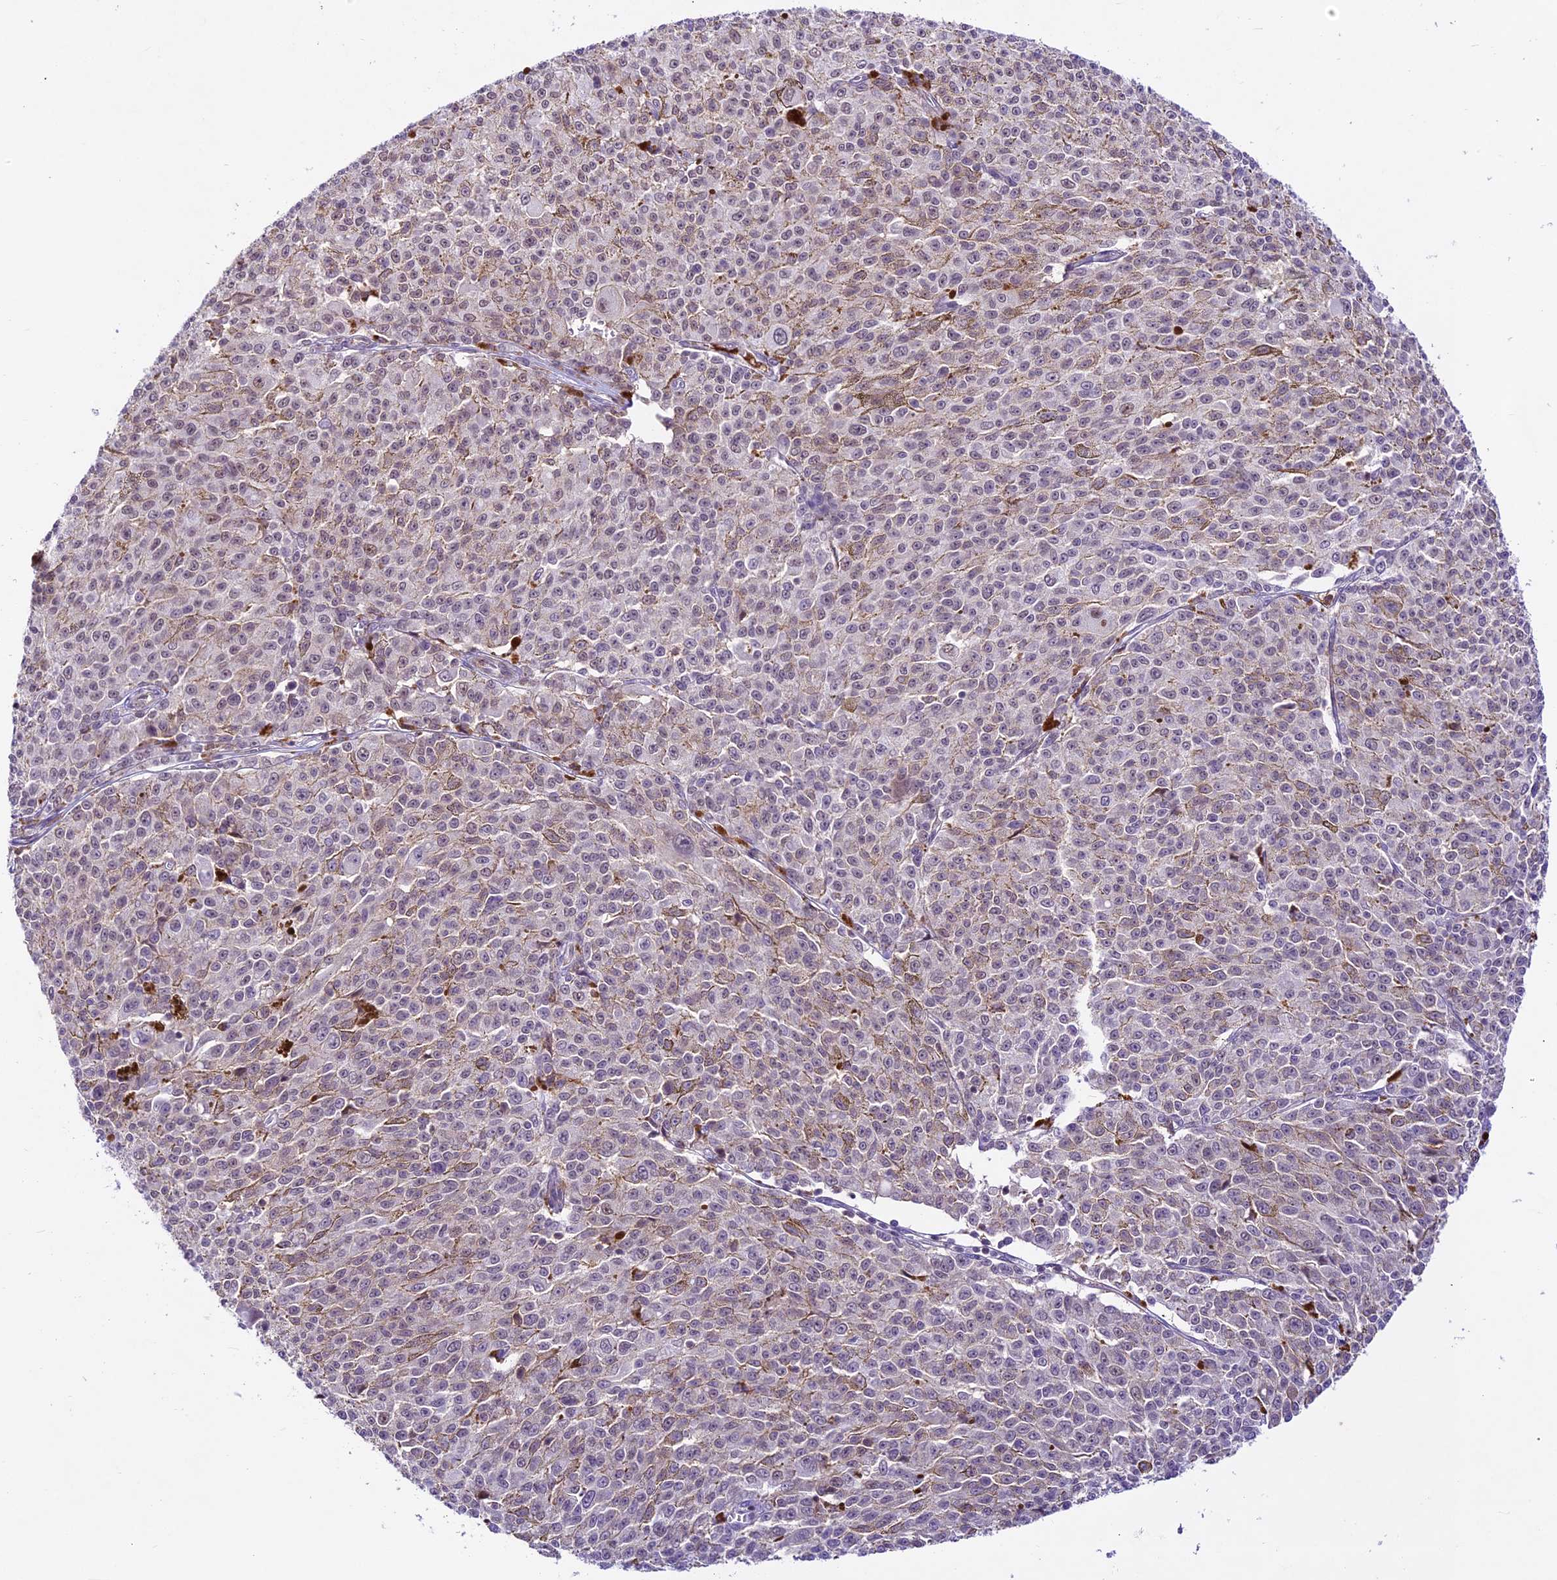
{"staining": {"intensity": "weak", "quantity": "25%-75%", "location": "nuclear"}, "tissue": "melanoma", "cell_type": "Tumor cells", "image_type": "cancer", "snomed": [{"axis": "morphology", "description": "Malignant melanoma, NOS"}, {"axis": "topography", "description": "Skin"}], "caption": "Immunohistochemistry of malignant melanoma demonstrates low levels of weak nuclear positivity in about 25%-75% of tumor cells. (Stains: DAB in brown, nuclei in blue, Microscopy: brightfield microscopy at high magnification).", "gene": "SHKBP1", "patient": {"sex": "female", "age": 52}}